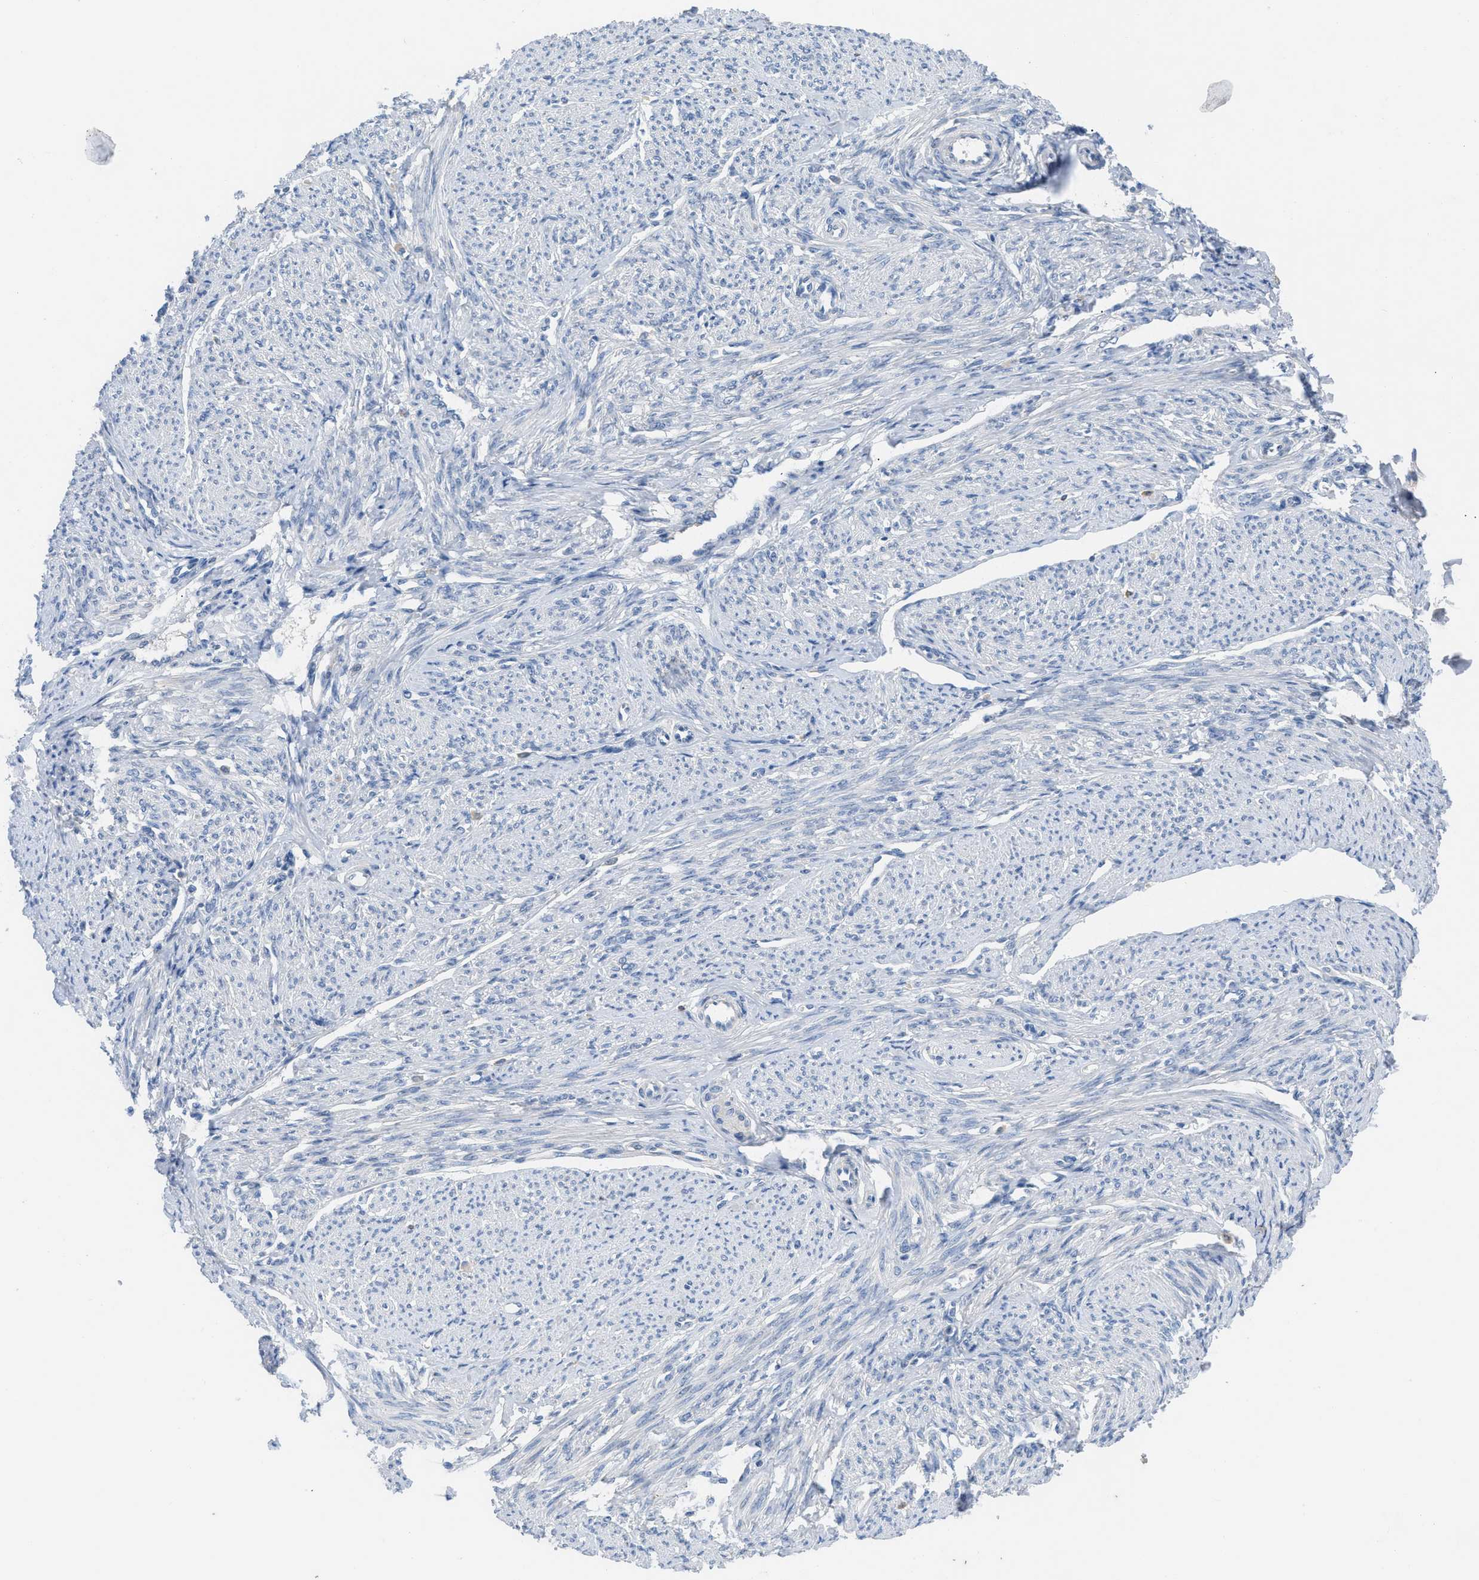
{"staining": {"intensity": "negative", "quantity": "none", "location": "none"}, "tissue": "smooth muscle", "cell_type": "Smooth muscle cells", "image_type": "normal", "snomed": [{"axis": "morphology", "description": "Normal tissue, NOS"}, {"axis": "topography", "description": "Smooth muscle"}], "caption": "The immunohistochemistry histopathology image has no significant positivity in smooth muscle cells of smooth muscle. The staining was performed using DAB to visualize the protein expression in brown, while the nuclei were stained in blue with hematoxylin (Magnification: 20x).", "gene": "HPX", "patient": {"sex": "female", "age": 65}}